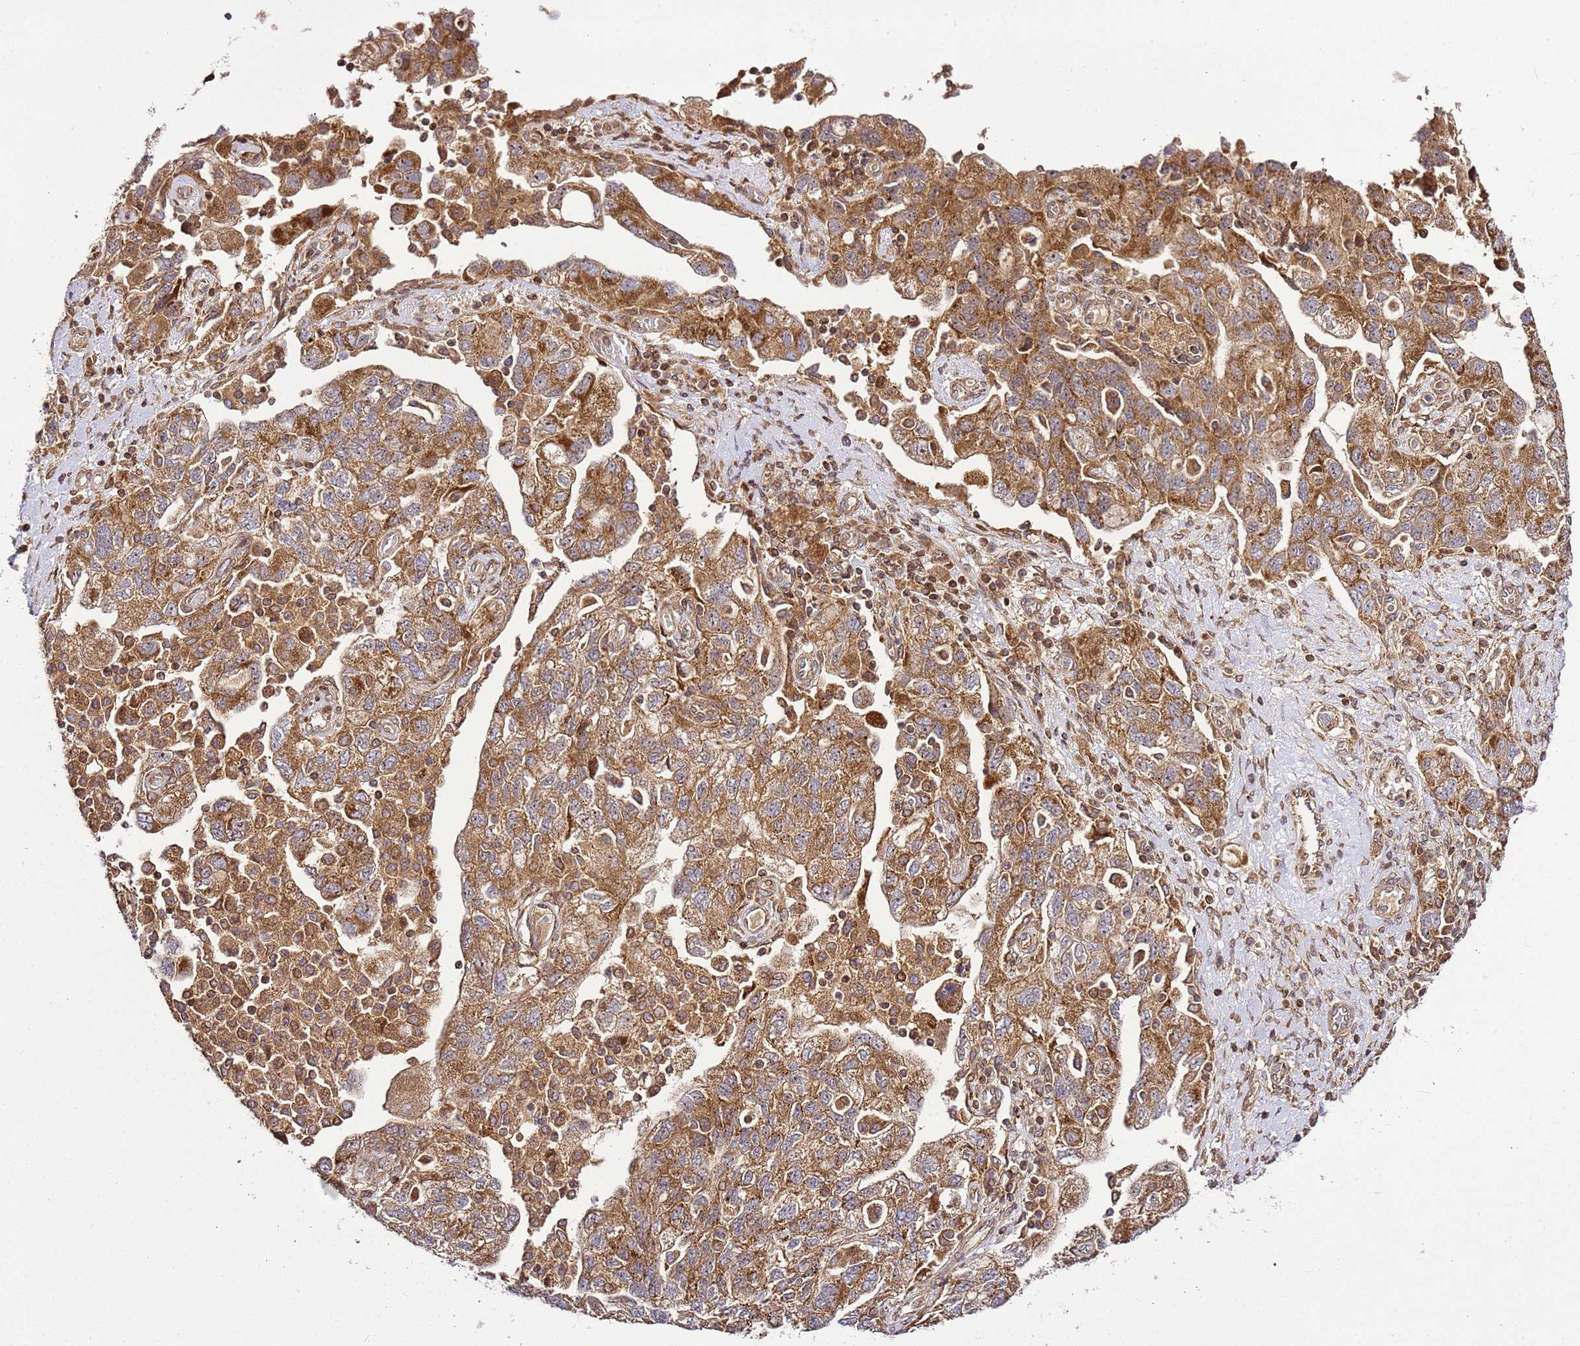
{"staining": {"intensity": "moderate", "quantity": ">75%", "location": "cytoplasmic/membranous"}, "tissue": "ovarian cancer", "cell_type": "Tumor cells", "image_type": "cancer", "snomed": [{"axis": "morphology", "description": "Carcinoma, NOS"}, {"axis": "morphology", "description": "Cystadenocarcinoma, serous, NOS"}, {"axis": "topography", "description": "Ovary"}], "caption": "IHC (DAB (3,3'-diaminobenzidine)) staining of ovarian carcinoma reveals moderate cytoplasmic/membranous protein staining in approximately >75% of tumor cells.", "gene": "RASA3", "patient": {"sex": "female", "age": 69}}